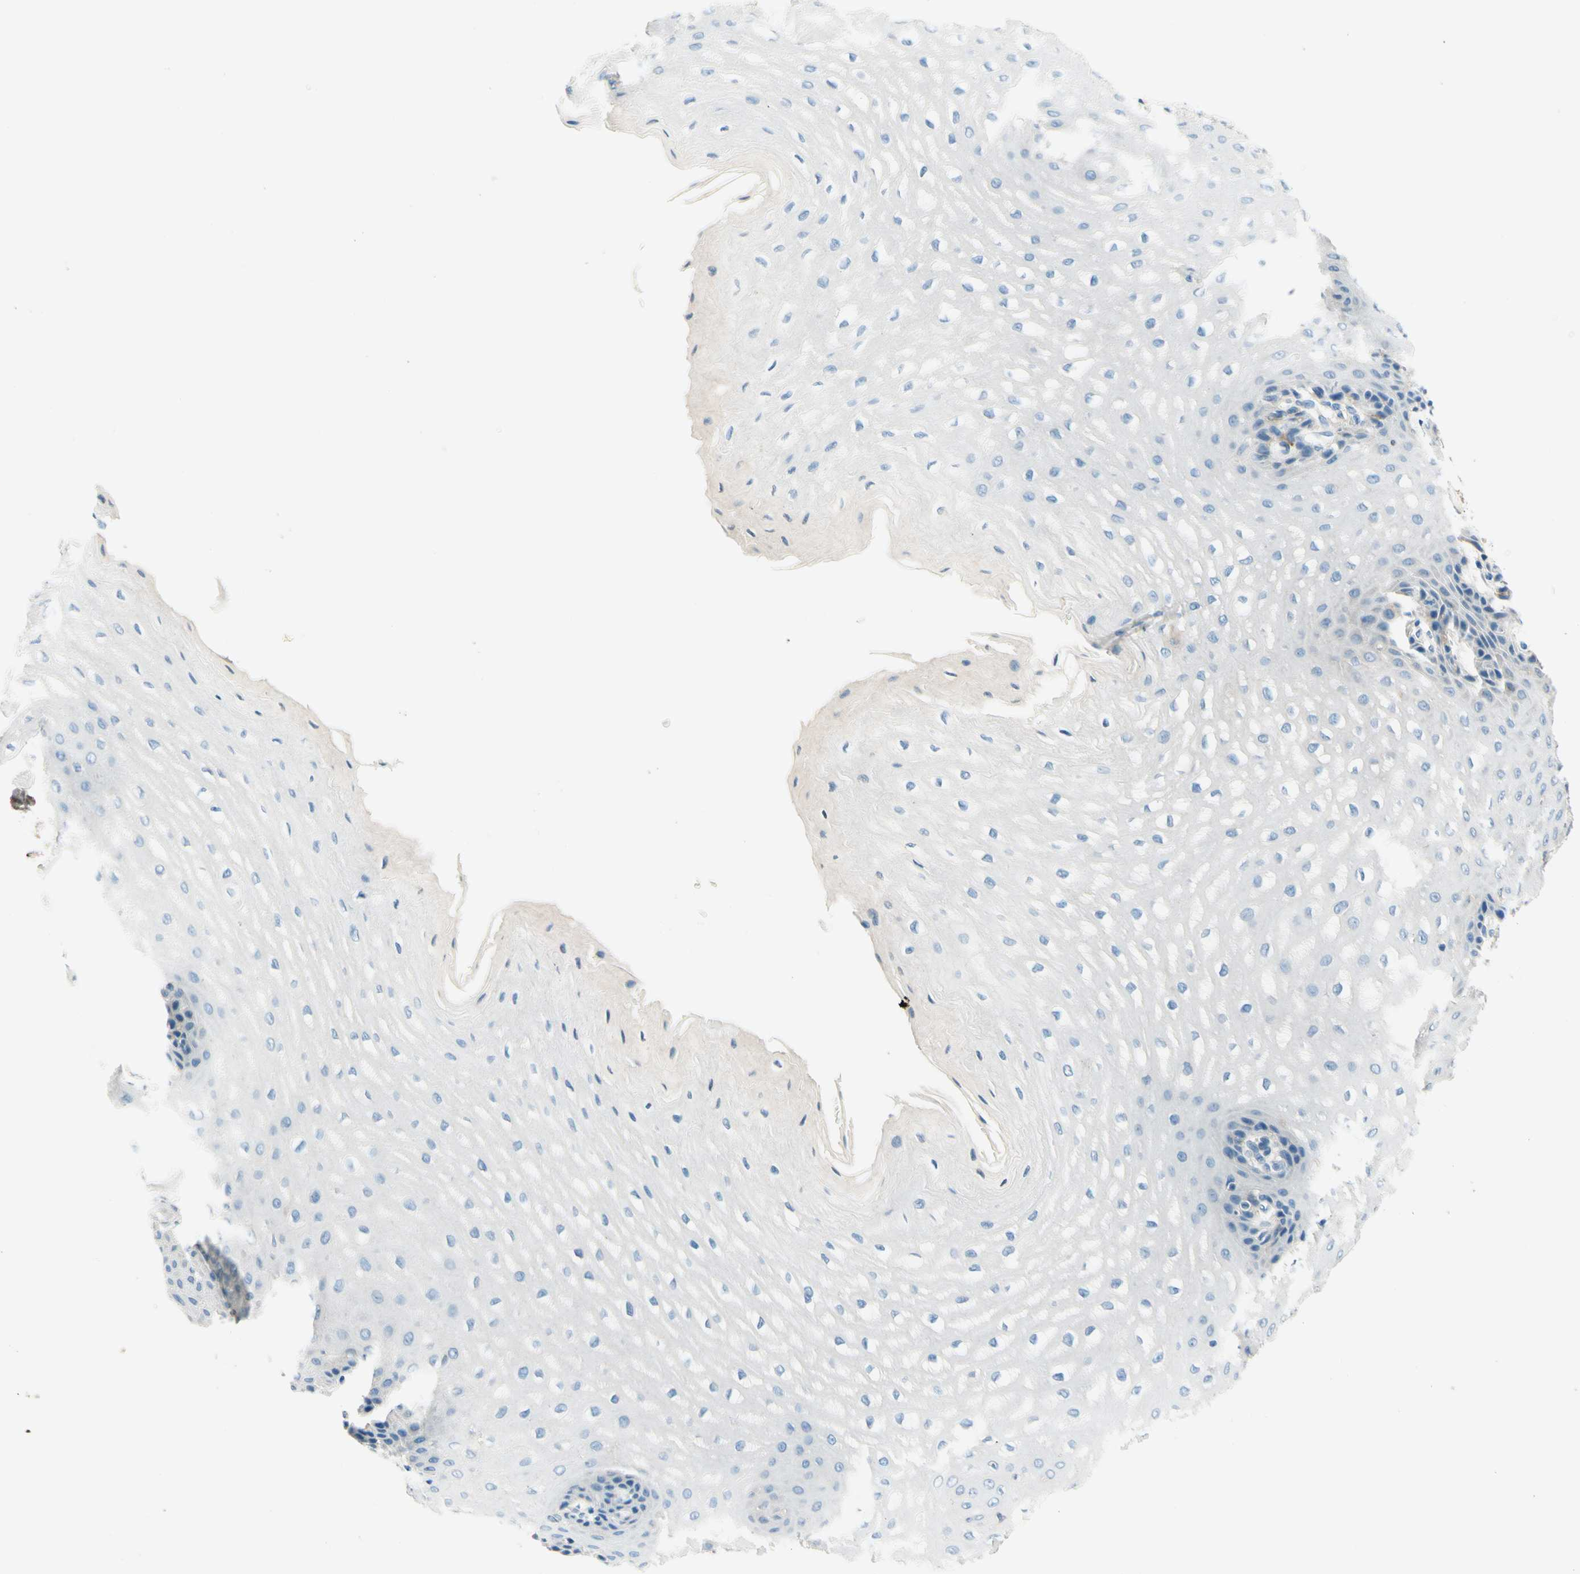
{"staining": {"intensity": "weak", "quantity": "<25%", "location": "cytoplasmic/membranous"}, "tissue": "esophagus", "cell_type": "Squamous epithelial cells", "image_type": "normal", "snomed": [{"axis": "morphology", "description": "Normal tissue, NOS"}, {"axis": "topography", "description": "Esophagus"}], "caption": "Immunohistochemistry (IHC) of unremarkable esophagus displays no expression in squamous epithelial cells. (DAB immunohistochemistry (IHC) with hematoxylin counter stain).", "gene": "SIGLEC9", "patient": {"sex": "male", "age": 54}}